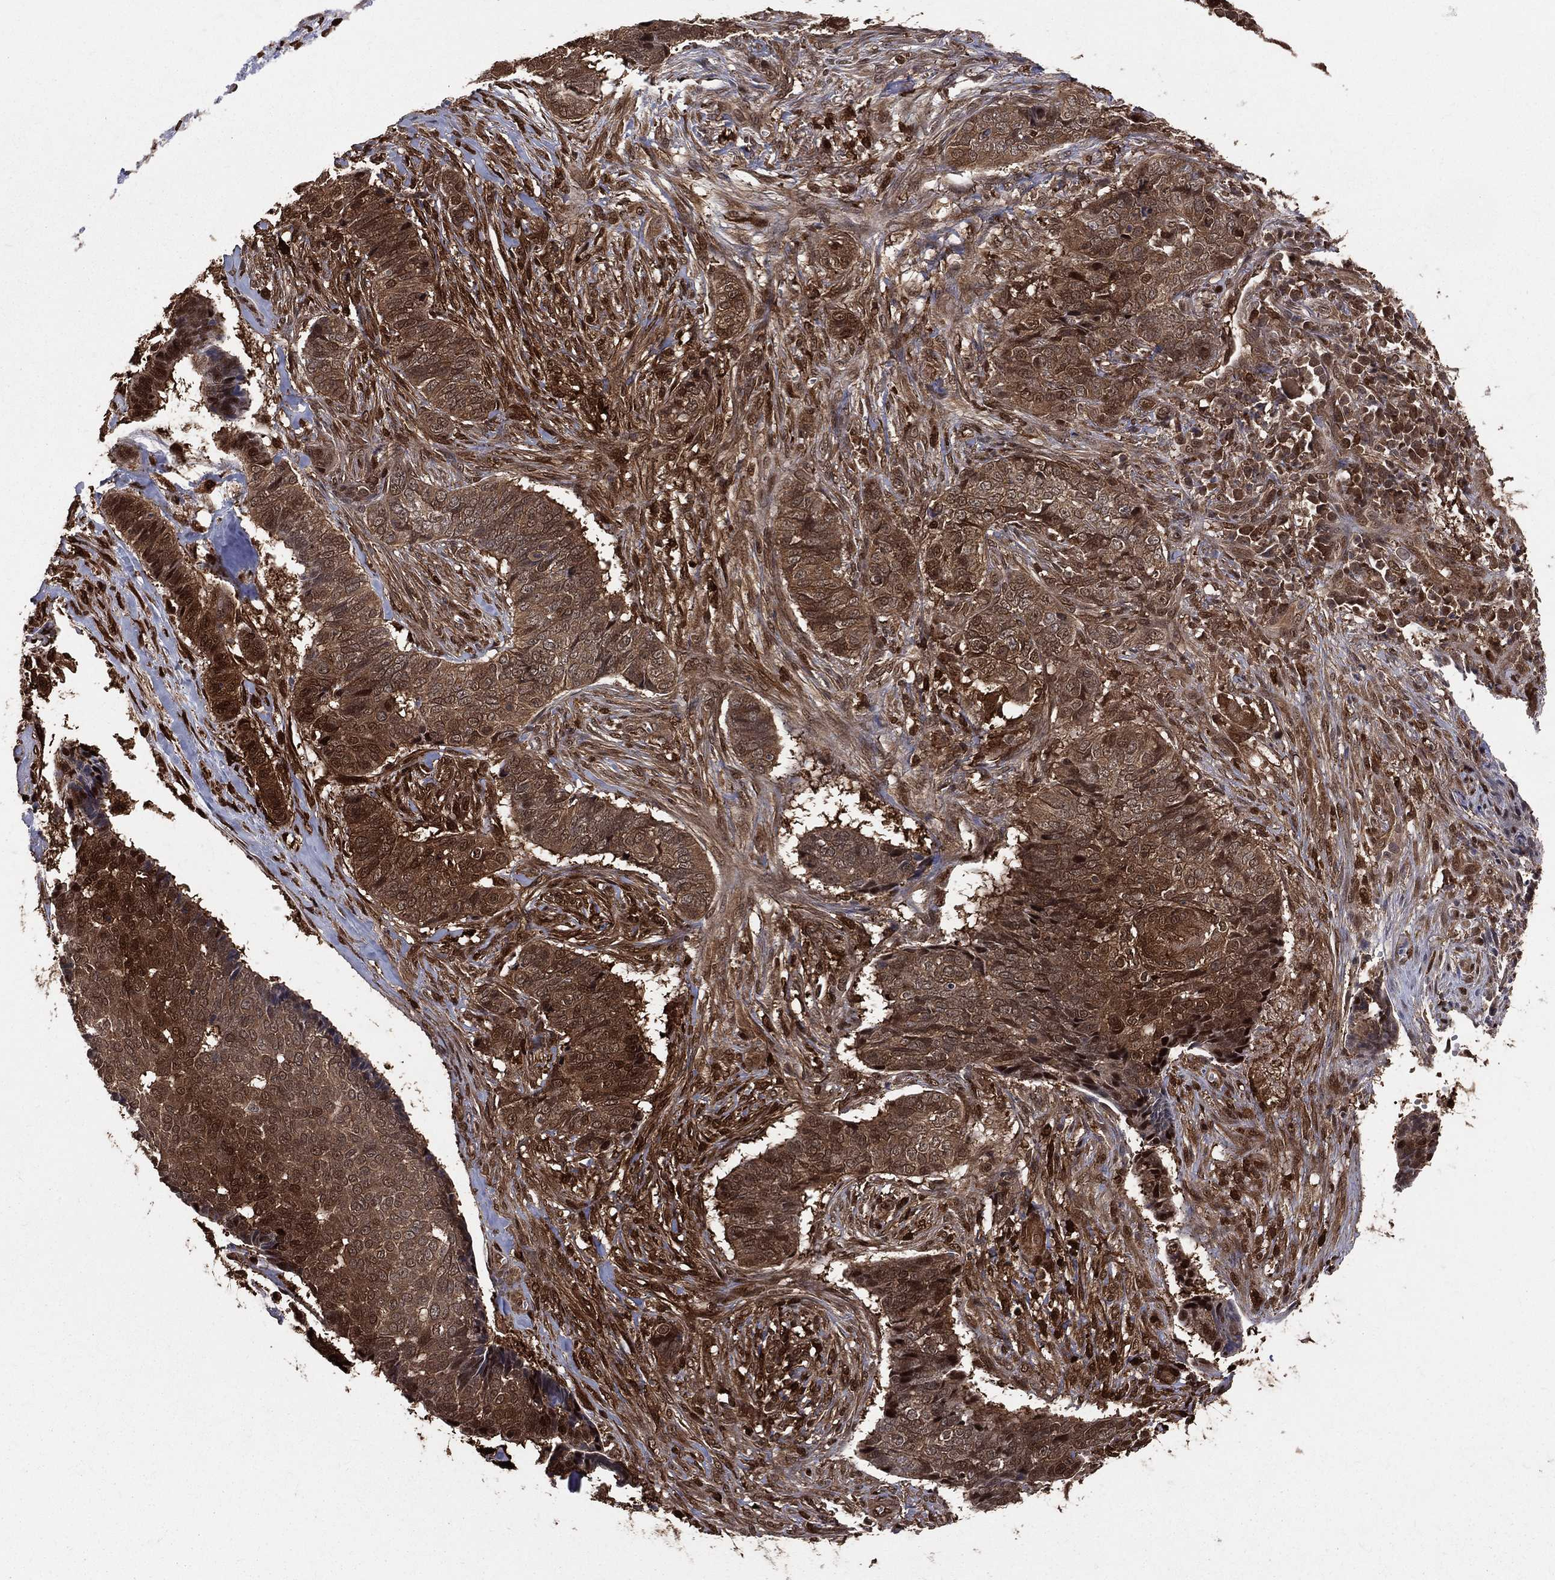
{"staining": {"intensity": "moderate", "quantity": ">75%", "location": "cytoplasmic/membranous"}, "tissue": "skin cancer", "cell_type": "Tumor cells", "image_type": "cancer", "snomed": [{"axis": "morphology", "description": "Basal cell carcinoma"}, {"axis": "topography", "description": "Skin"}], "caption": "Immunohistochemistry (IHC) of human basal cell carcinoma (skin) exhibits medium levels of moderate cytoplasmic/membranous expression in about >75% of tumor cells.", "gene": "ENO1", "patient": {"sex": "male", "age": 86}}